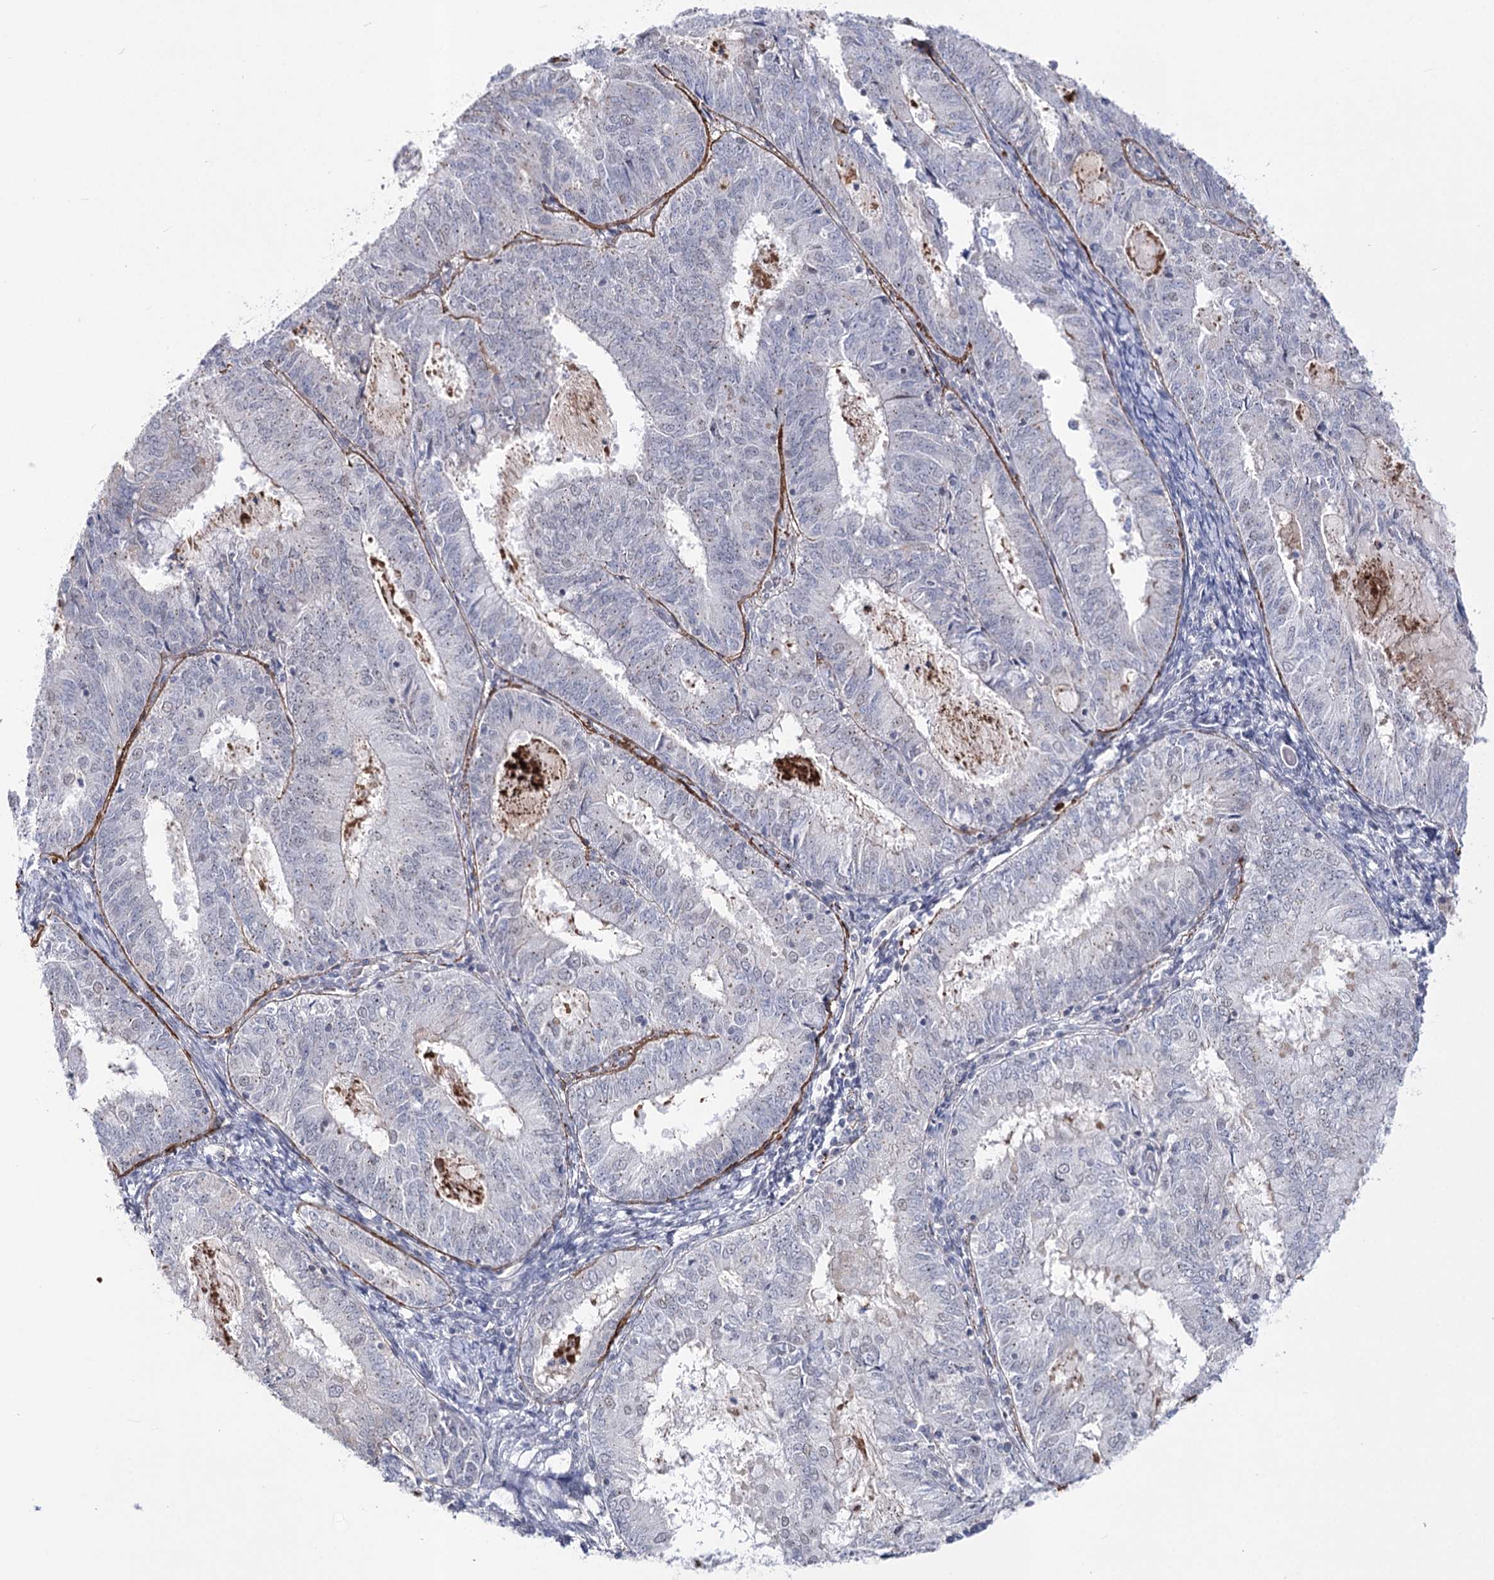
{"staining": {"intensity": "negative", "quantity": "none", "location": "none"}, "tissue": "endometrial cancer", "cell_type": "Tumor cells", "image_type": "cancer", "snomed": [{"axis": "morphology", "description": "Adenocarcinoma, NOS"}, {"axis": "topography", "description": "Endometrium"}], "caption": "Immunohistochemical staining of endometrial cancer (adenocarcinoma) reveals no significant expression in tumor cells.", "gene": "ATP10B", "patient": {"sex": "female", "age": 57}}